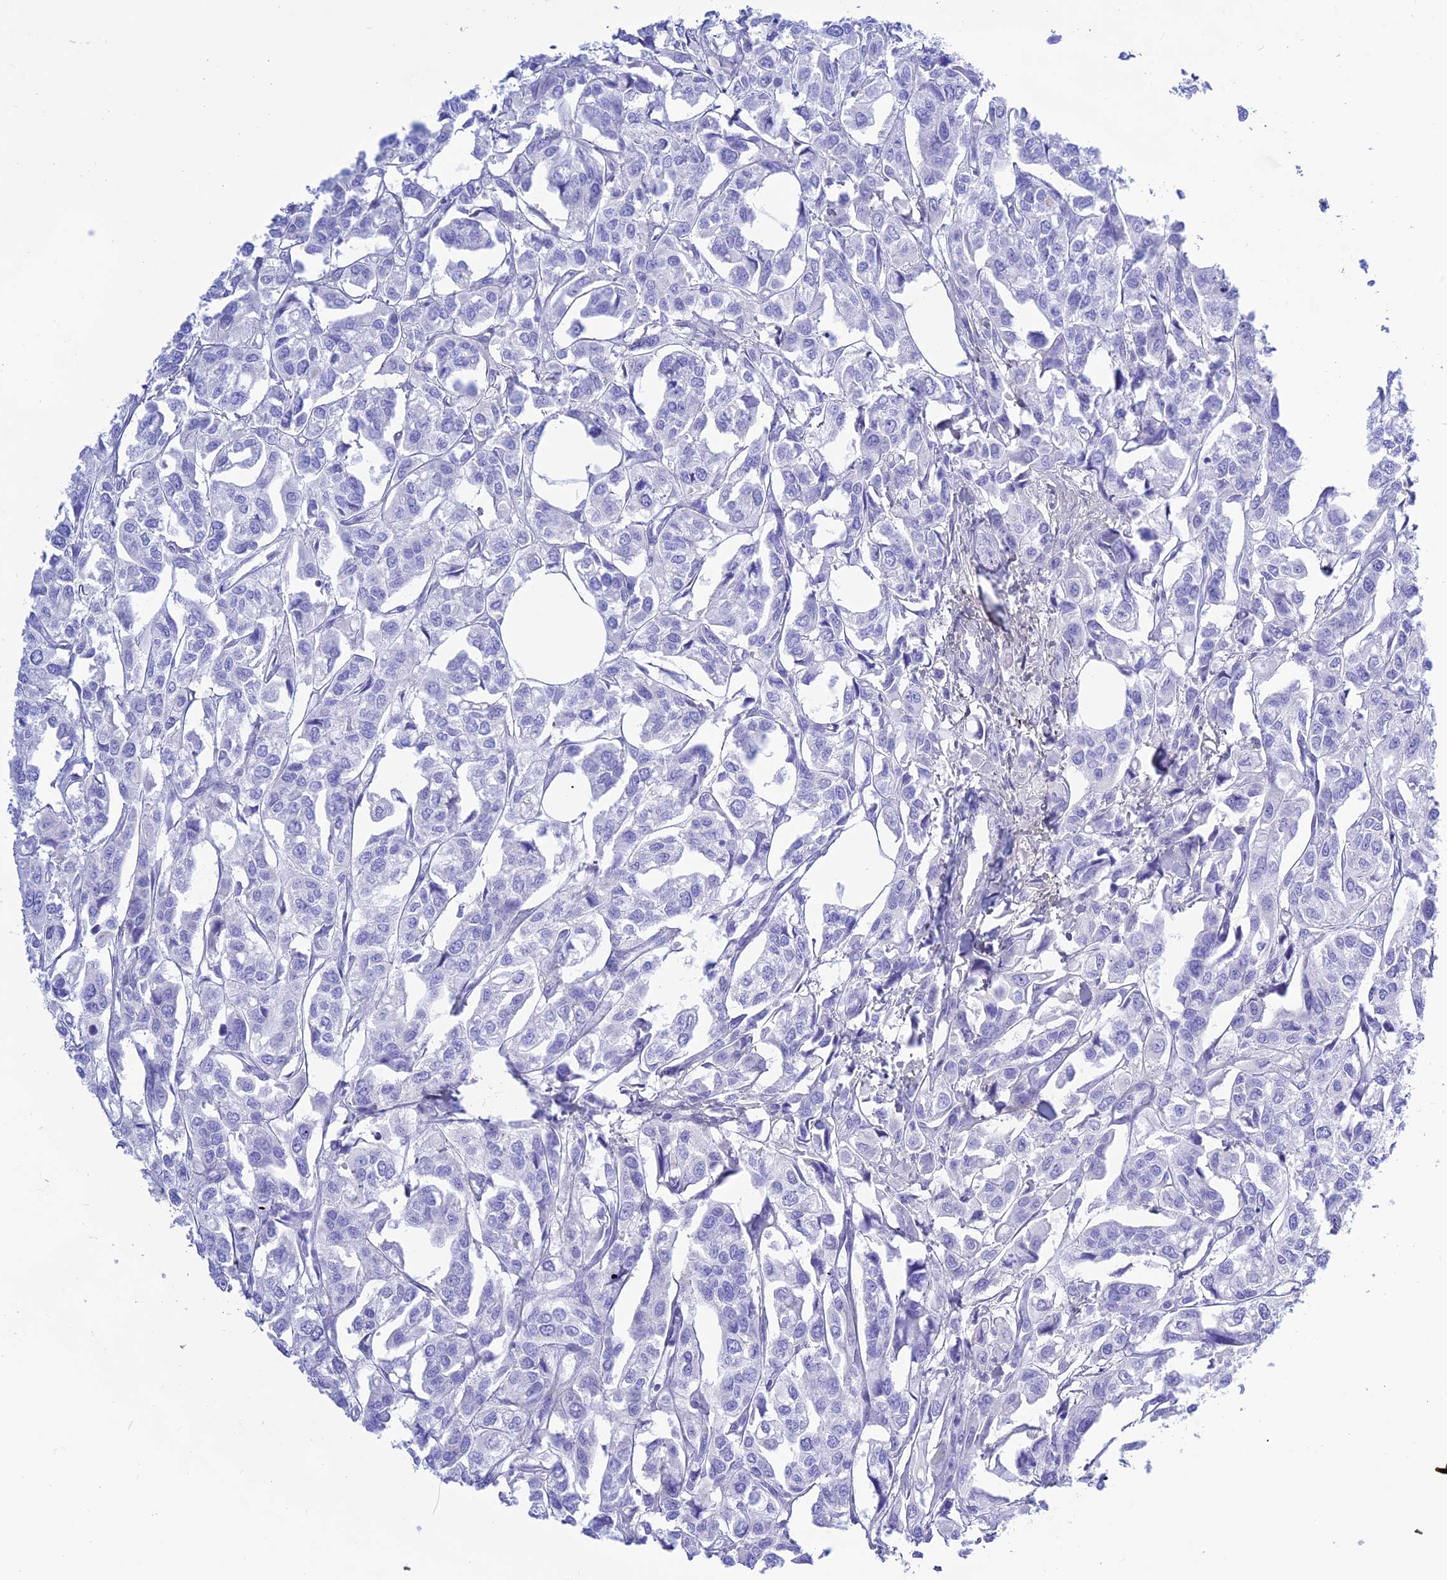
{"staining": {"intensity": "negative", "quantity": "none", "location": "none"}, "tissue": "urothelial cancer", "cell_type": "Tumor cells", "image_type": "cancer", "snomed": [{"axis": "morphology", "description": "Urothelial carcinoma, High grade"}, {"axis": "topography", "description": "Urinary bladder"}], "caption": "Tumor cells show no significant protein positivity in urothelial cancer.", "gene": "PRNP", "patient": {"sex": "male", "age": 67}}